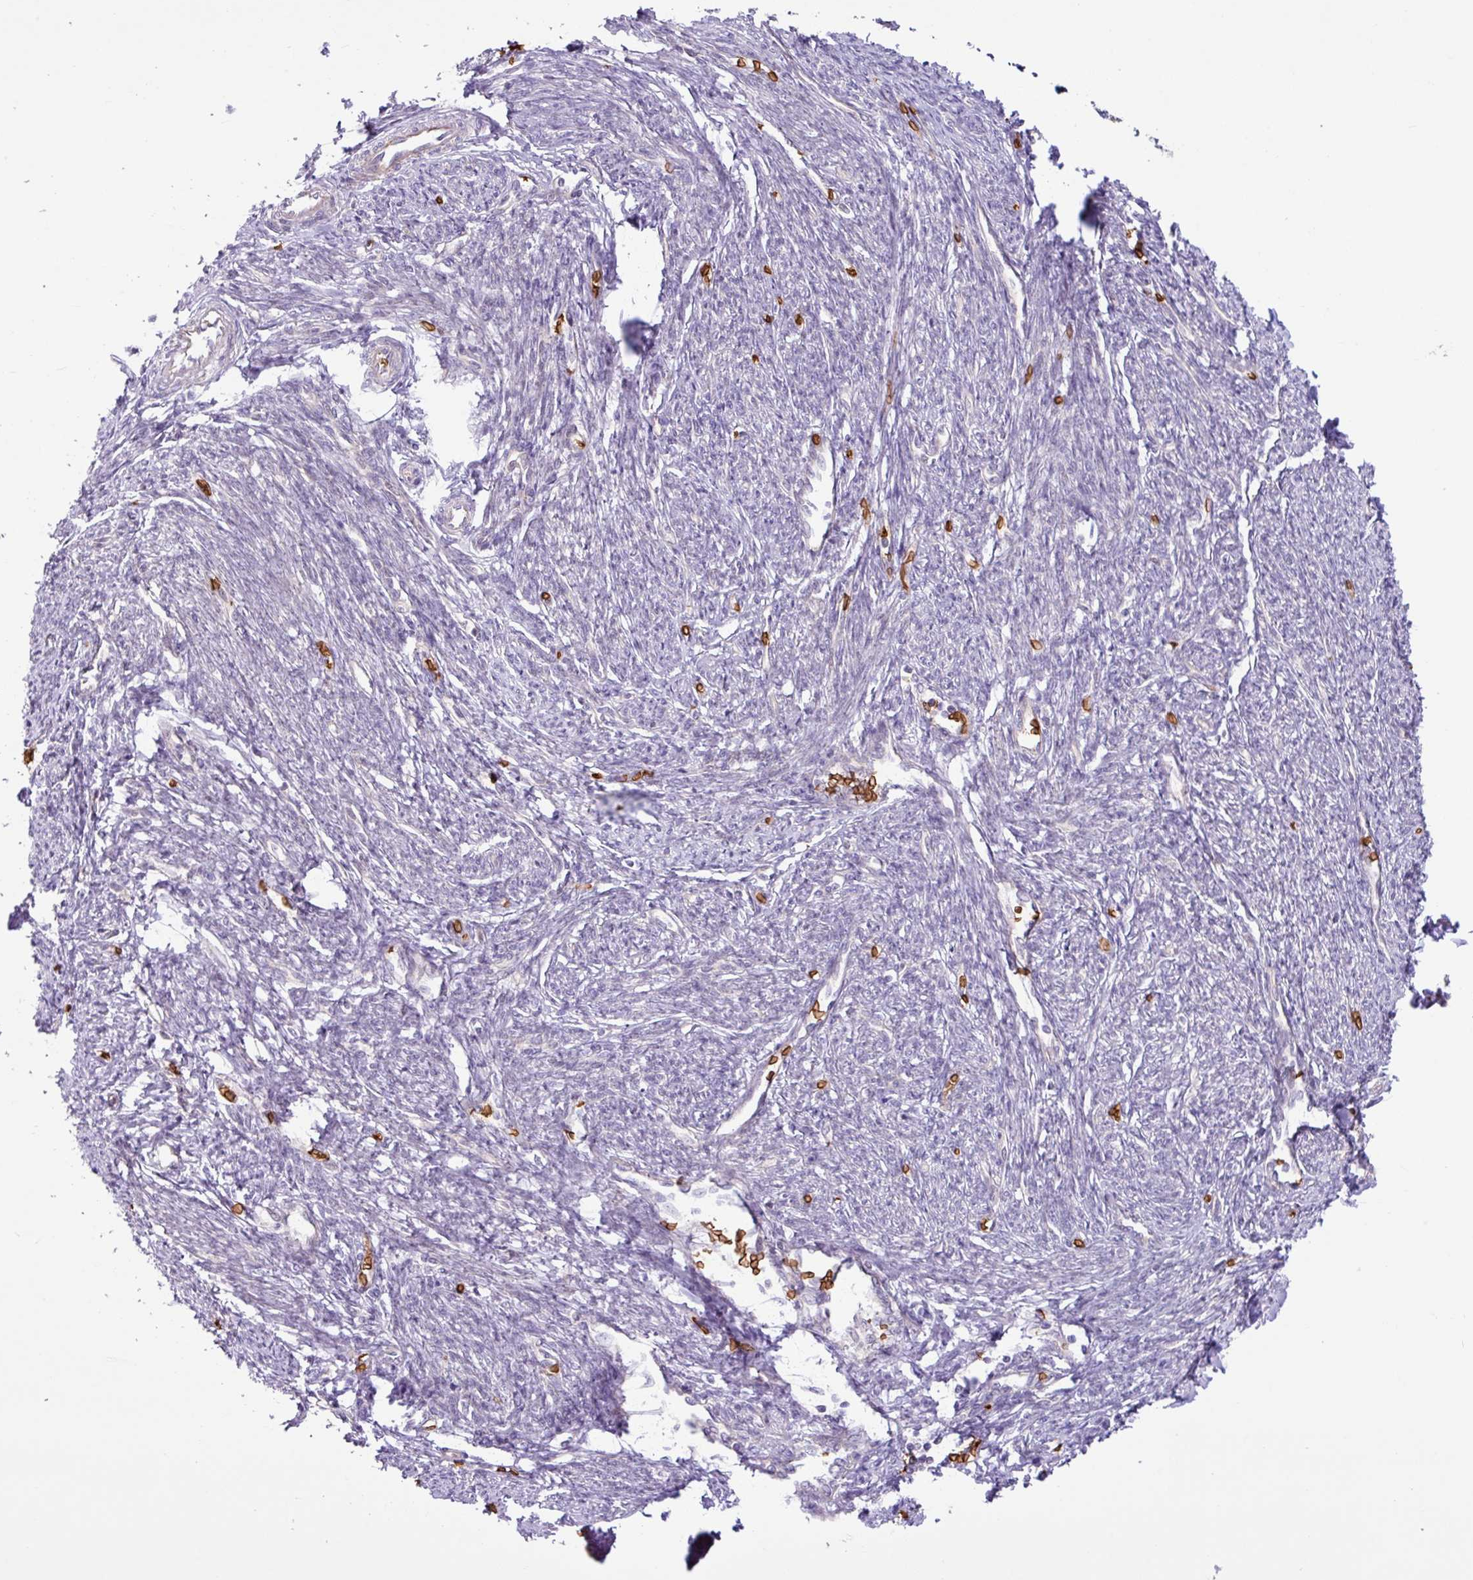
{"staining": {"intensity": "weak", "quantity": "<25%", "location": "cytoplasmic/membranous"}, "tissue": "smooth muscle", "cell_type": "Smooth muscle cells", "image_type": "normal", "snomed": [{"axis": "morphology", "description": "Normal tissue, NOS"}, {"axis": "topography", "description": "Smooth muscle"}, {"axis": "topography", "description": "Fallopian tube"}], "caption": "Immunohistochemistry (IHC) histopathology image of normal smooth muscle: smooth muscle stained with DAB reveals no significant protein positivity in smooth muscle cells.", "gene": "RAD21L1", "patient": {"sex": "female", "age": 59}}